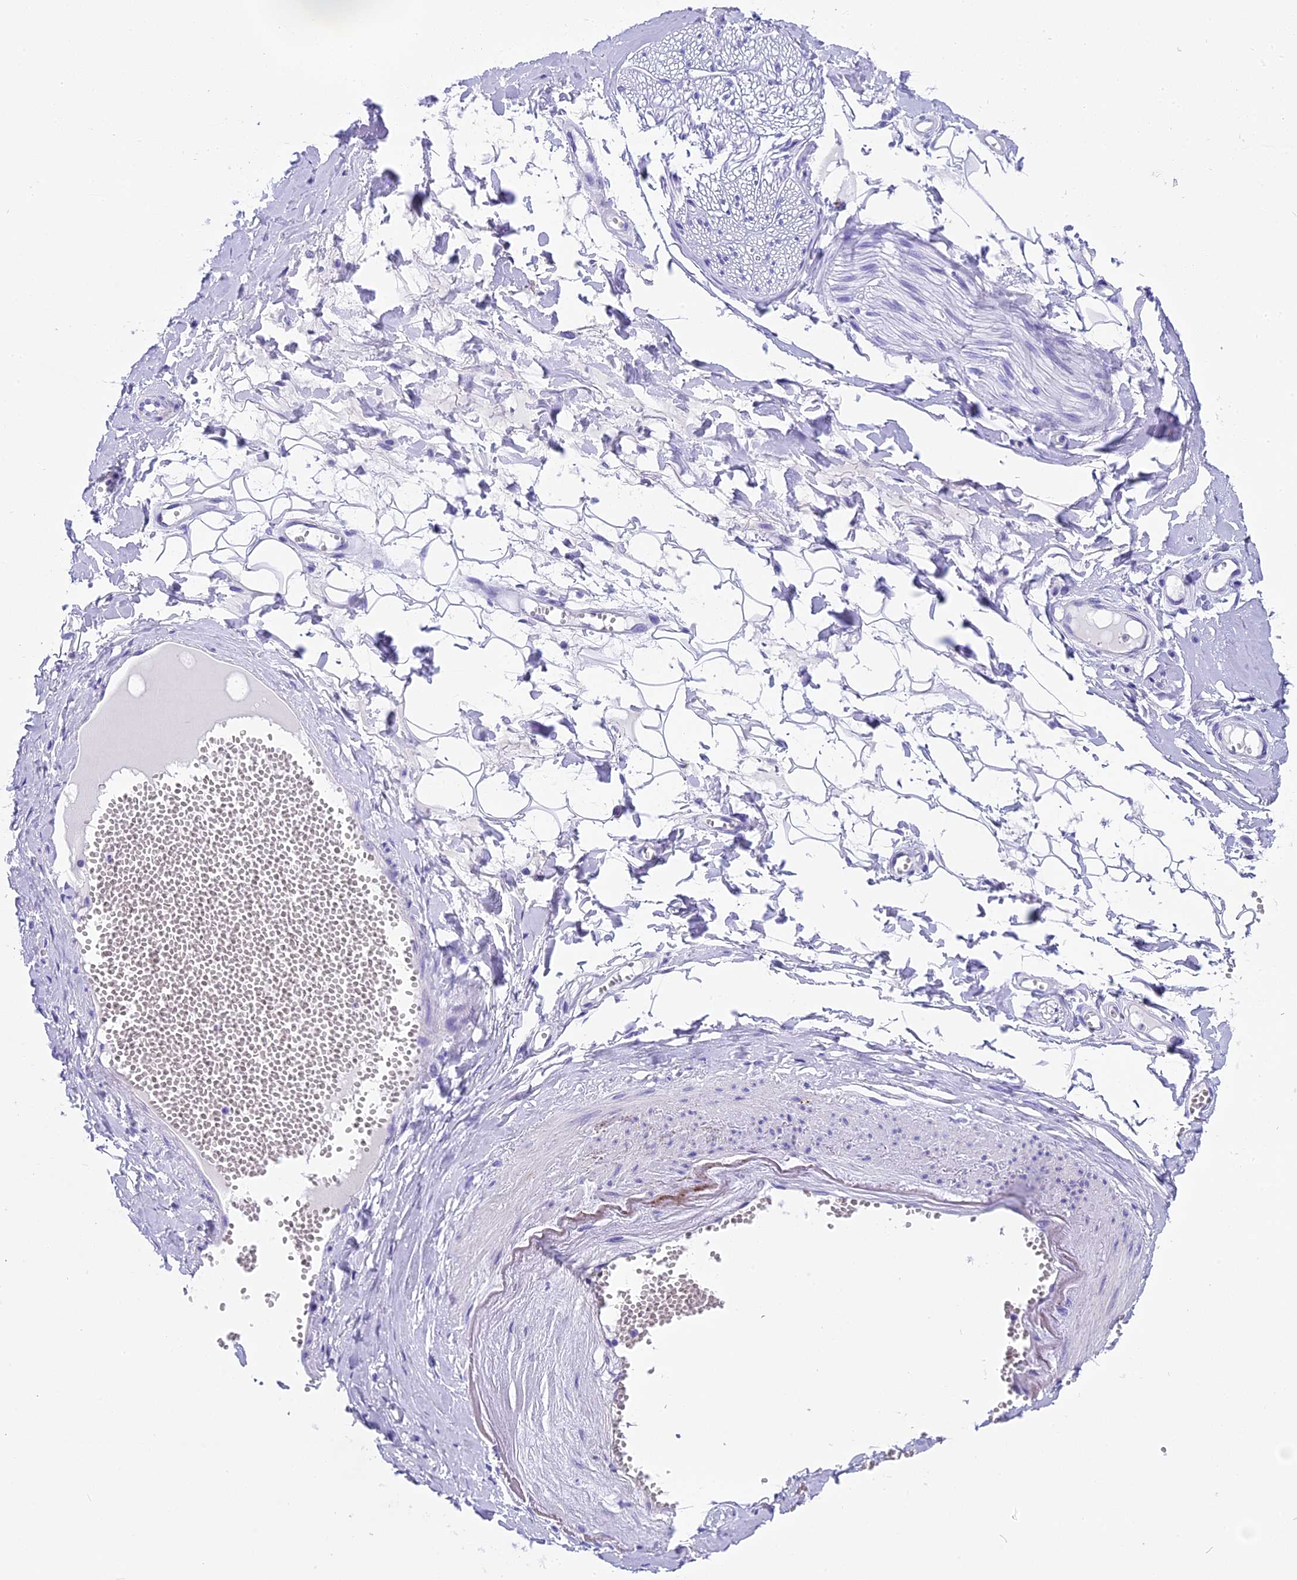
{"staining": {"intensity": "negative", "quantity": "none", "location": "none"}, "tissue": "adipose tissue", "cell_type": "Adipocytes", "image_type": "normal", "snomed": [{"axis": "morphology", "description": "Normal tissue, NOS"}, {"axis": "morphology", "description": "Inflammation, NOS"}, {"axis": "topography", "description": "Salivary gland"}, {"axis": "topography", "description": "Peripheral nerve tissue"}], "caption": "High power microscopy image of an immunohistochemistry histopathology image of normal adipose tissue, revealing no significant positivity in adipocytes.", "gene": "KCTD14", "patient": {"sex": "female", "age": 75}}